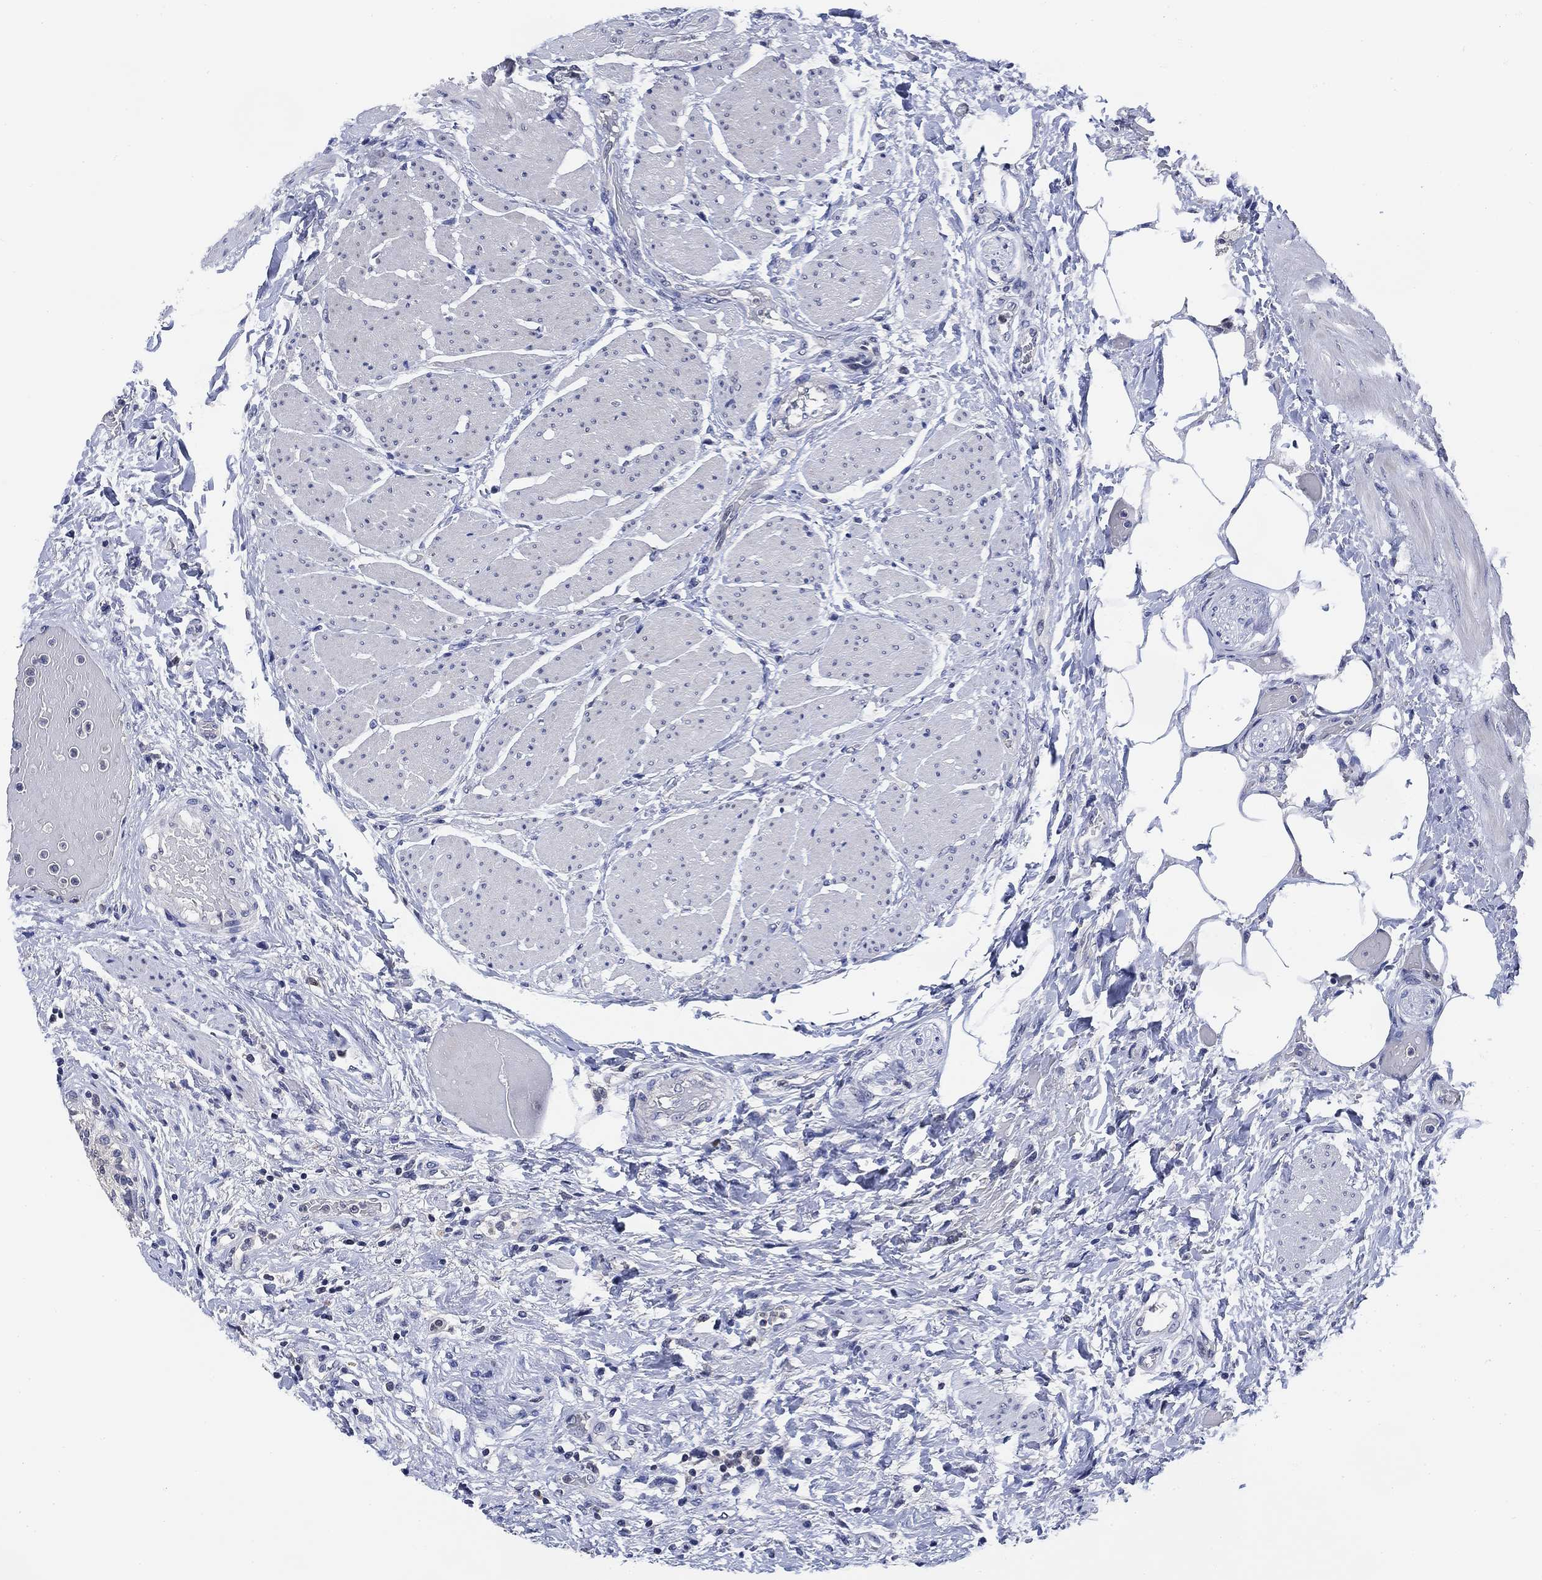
{"staining": {"intensity": "negative", "quantity": "none", "location": "none"}, "tissue": "urinary bladder", "cell_type": "Urothelial cells", "image_type": "normal", "snomed": [{"axis": "morphology", "description": "Normal tissue, NOS"}, {"axis": "morphology", "description": "Metaplasia, NOS"}, {"axis": "topography", "description": "Urinary bladder"}], "caption": "Micrograph shows no significant protein staining in urothelial cells of unremarkable urinary bladder. Brightfield microscopy of immunohistochemistry (IHC) stained with DAB (3,3'-diaminobenzidine) (brown) and hematoxylin (blue), captured at high magnification.", "gene": "DAZL", "patient": {"sex": "male", "age": 68}}